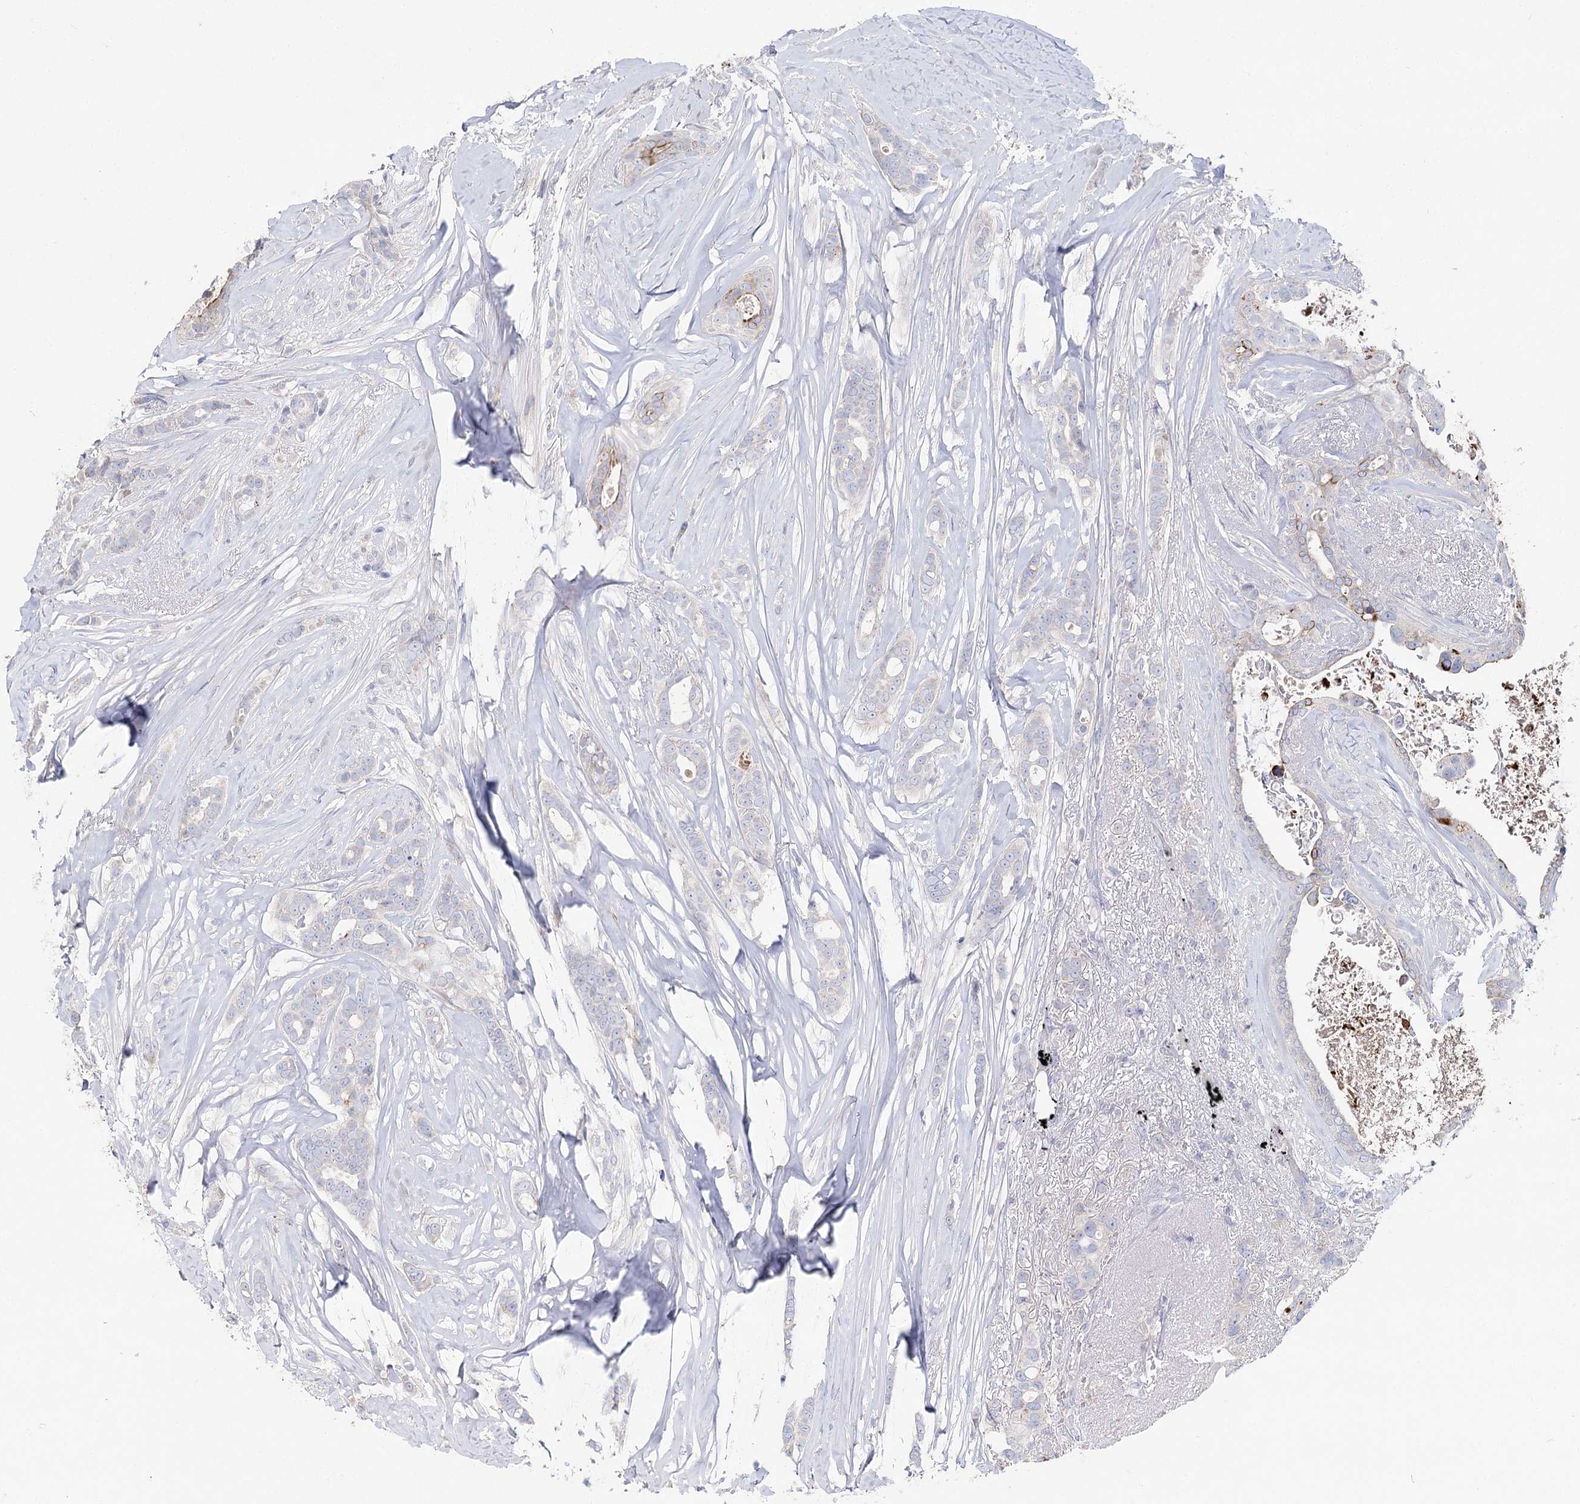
{"staining": {"intensity": "negative", "quantity": "none", "location": "none"}, "tissue": "breast cancer", "cell_type": "Tumor cells", "image_type": "cancer", "snomed": [{"axis": "morphology", "description": "Lobular carcinoma"}, {"axis": "topography", "description": "Breast"}], "caption": "There is no significant staining in tumor cells of lobular carcinoma (breast).", "gene": "NRAP", "patient": {"sex": "female", "age": 51}}